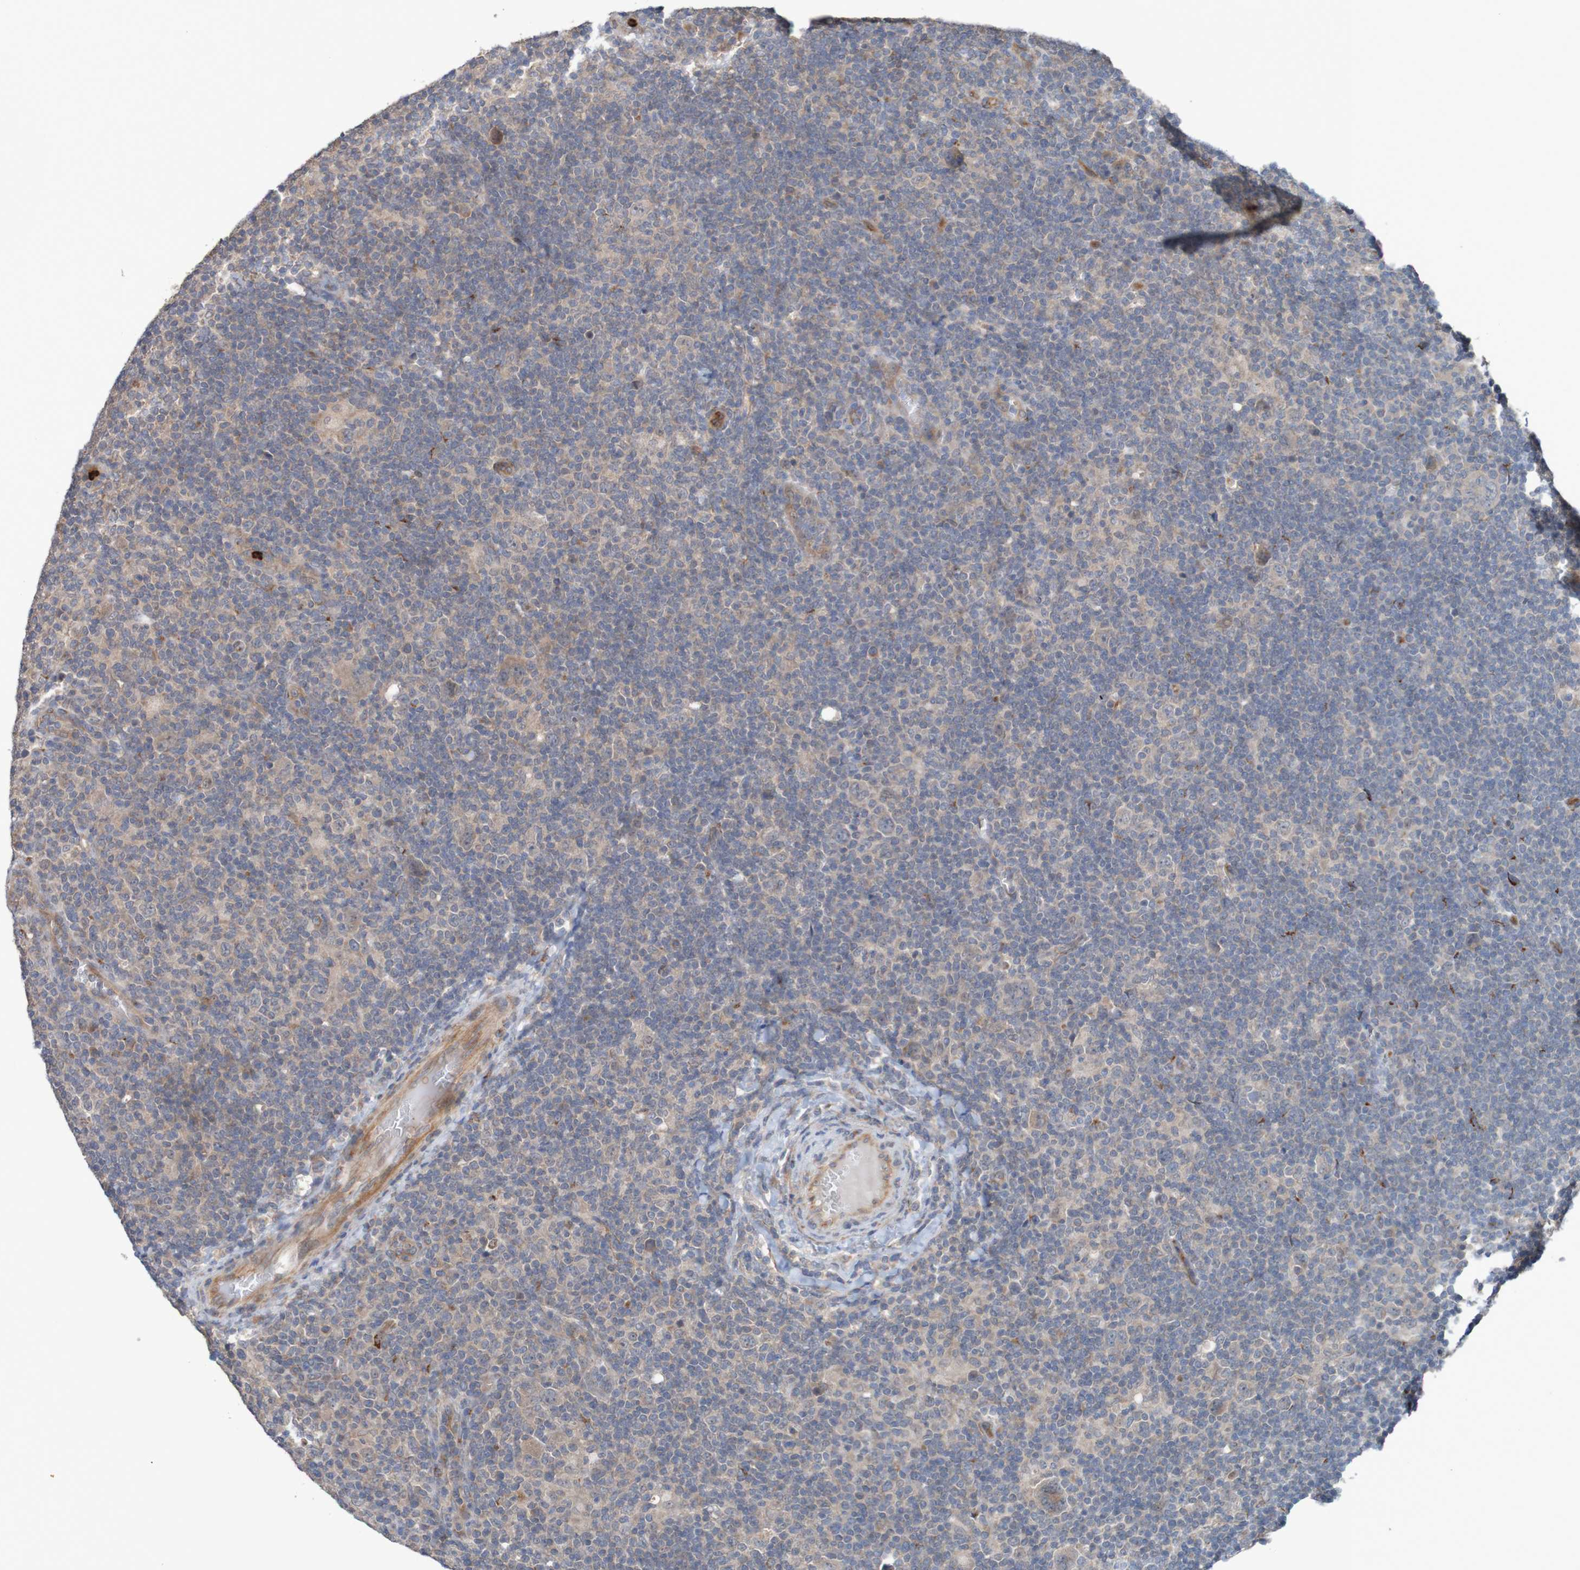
{"staining": {"intensity": "moderate", "quantity": "25%-75%", "location": "cytoplasmic/membranous"}, "tissue": "lymphoma", "cell_type": "Tumor cells", "image_type": "cancer", "snomed": [{"axis": "morphology", "description": "Hodgkin's disease, NOS"}, {"axis": "topography", "description": "Lymph node"}], "caption": "Hodgkin's disease stained for a protein demonstrates moderate cytoplasmic/membranous positivity in tumor cells.", "gene": "ST8SIA6", "patient": {"sex": "female", "age": 57}}